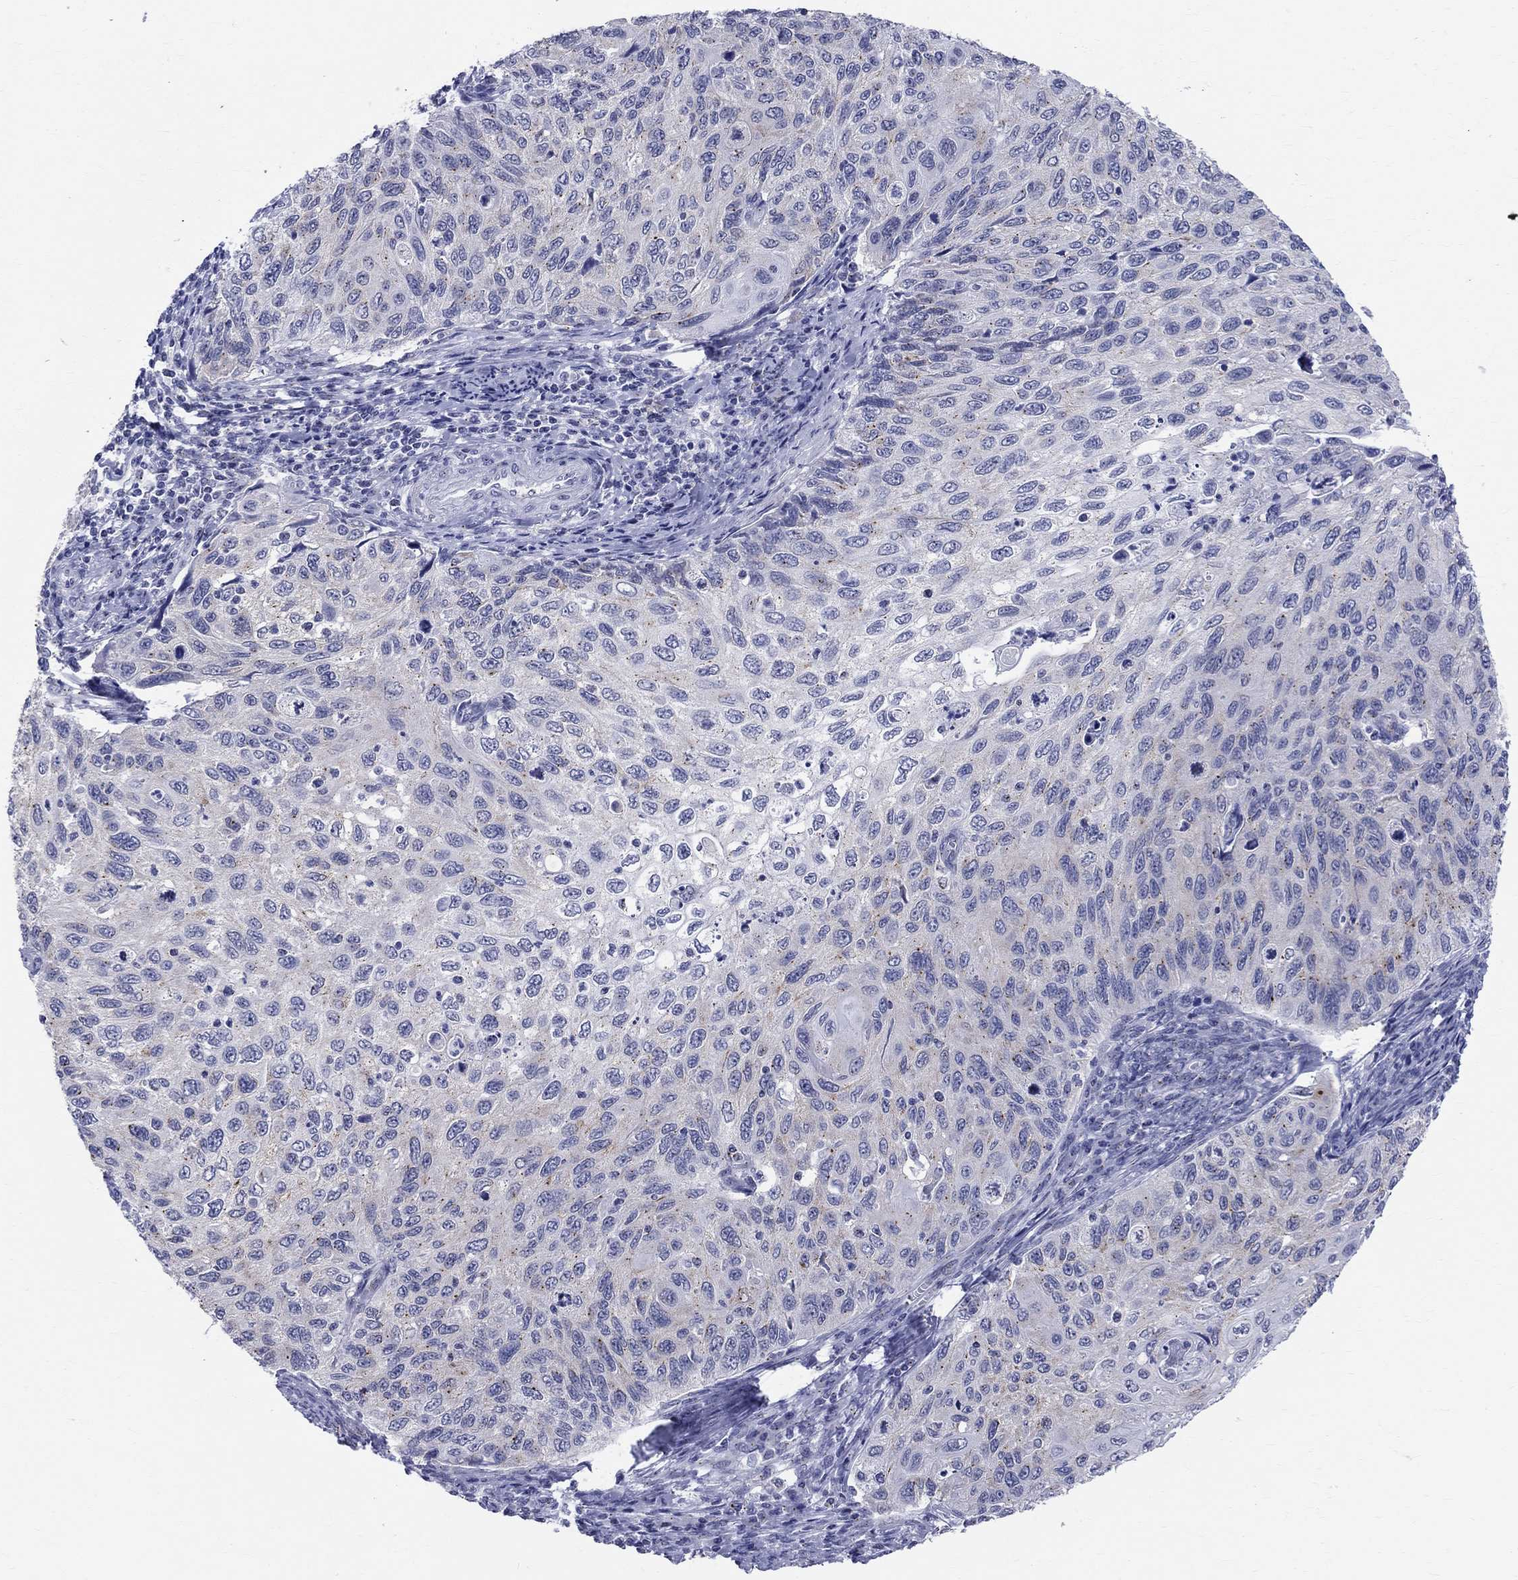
{"staining": {"intensity": "negative", "quantity": "none", "location": "none"}, "tissue": "cervical cancer", "cell_type": "Tumor cells", "image_type": "cancer", "snomed": [{"axis": "morphology", "description": "Squamous cell carcinoma, NOS"}, {"axis": "topography", "description": "Cervix"}], "caption": "This photomicrograph is of cervical cancer (squamous cell carcinoma) stained with IHC to label a protein in brown with the nuclei are counter-stained blue. There is no staining in tumor cells.", "gene": "CEP43", "patient": {"sex": "female", "age": 70}}